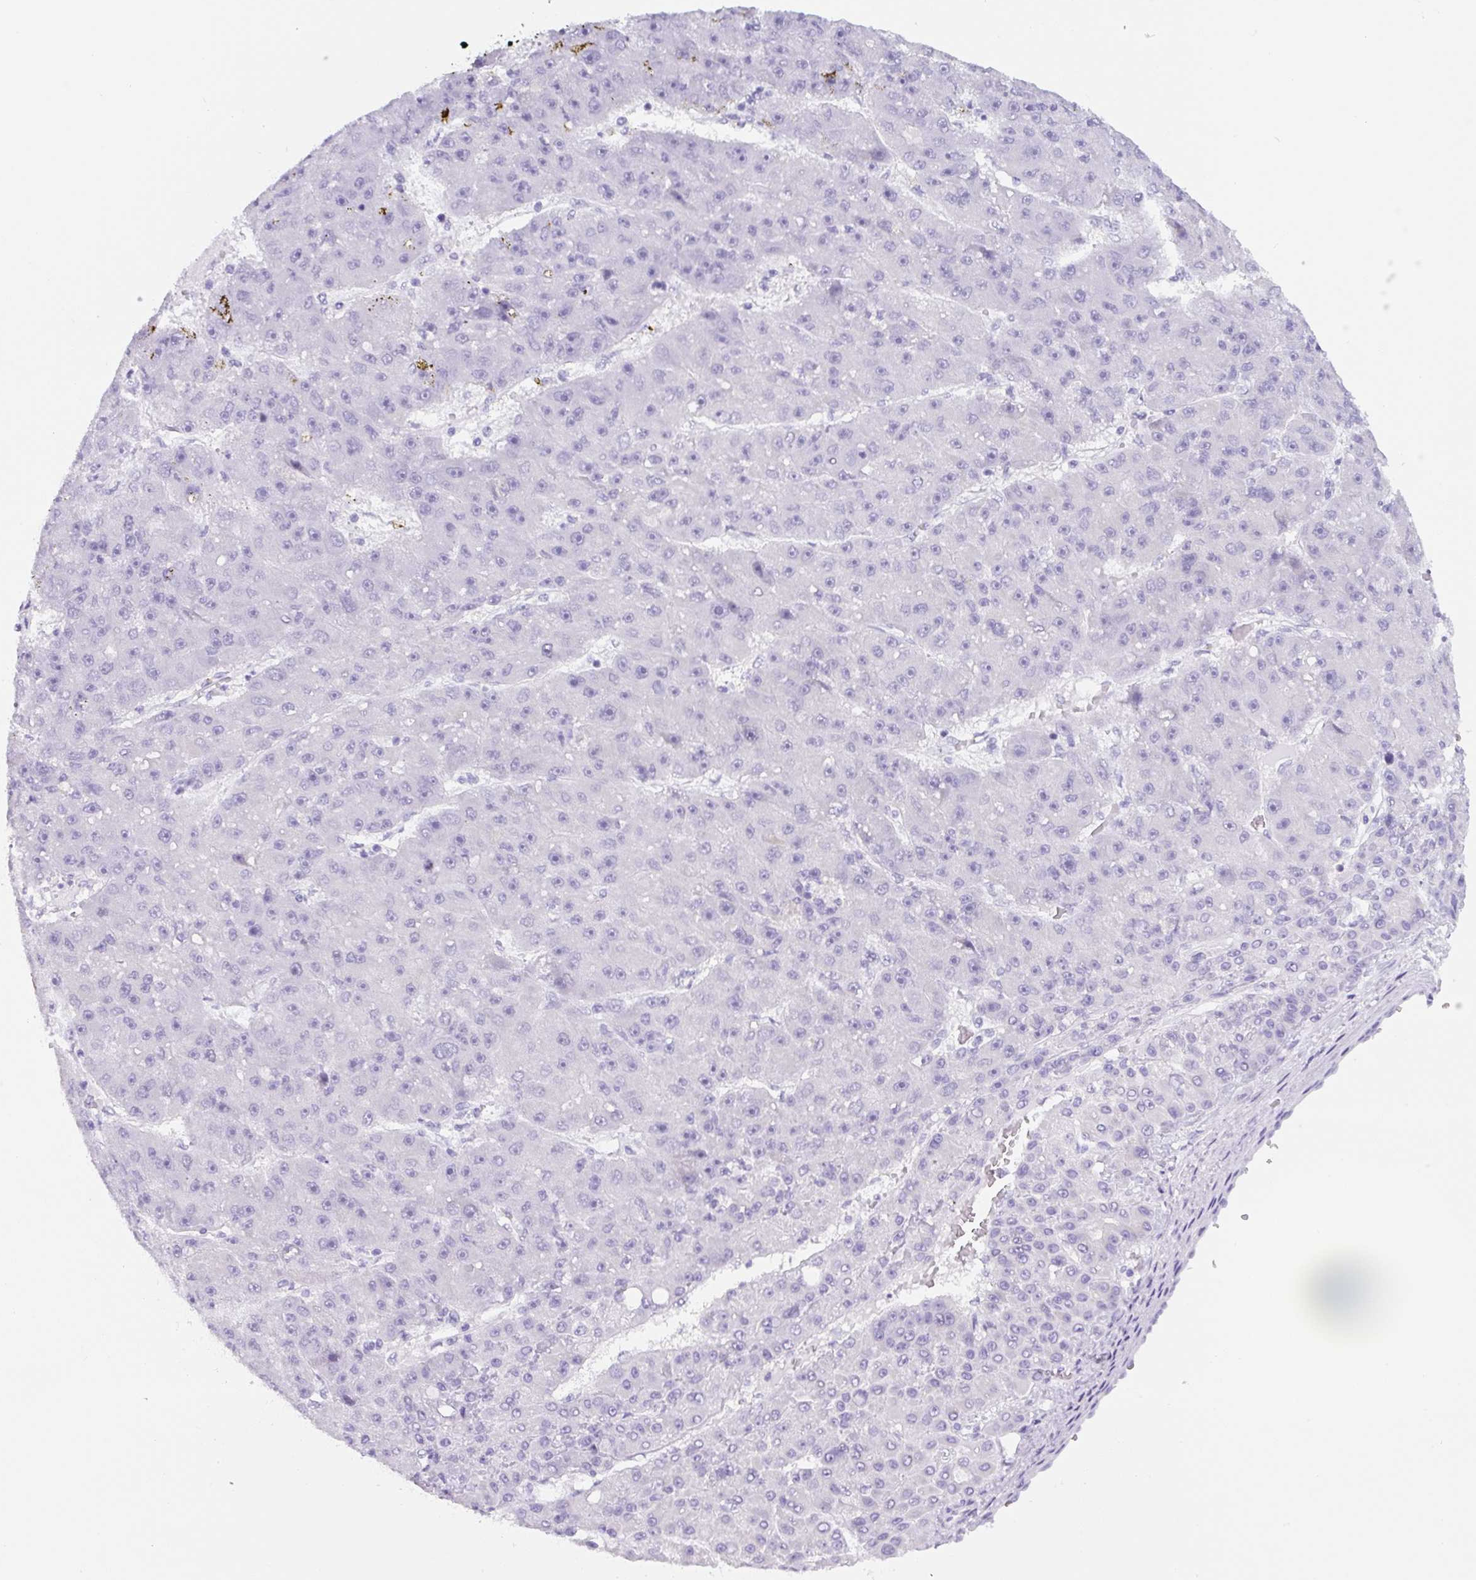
{"staining": {"intensity": "negative", "quantity": "none", "location": "none"}, "tissue": "liver cancer", "cell_type": "Tumor cells", "image_type": "cancer", "snomed": [{"axis": "morphology", "description": "Carcinoma, Hepatocellular, NOS"}, {"axis": "topography", "description": "Liver"}], "caption": "Liver cancer stained for a protein using IHC exhibits no staining tumor cells.", "gene": "ADAMTS19", "patient": {"sex": "male", "age": 67}}